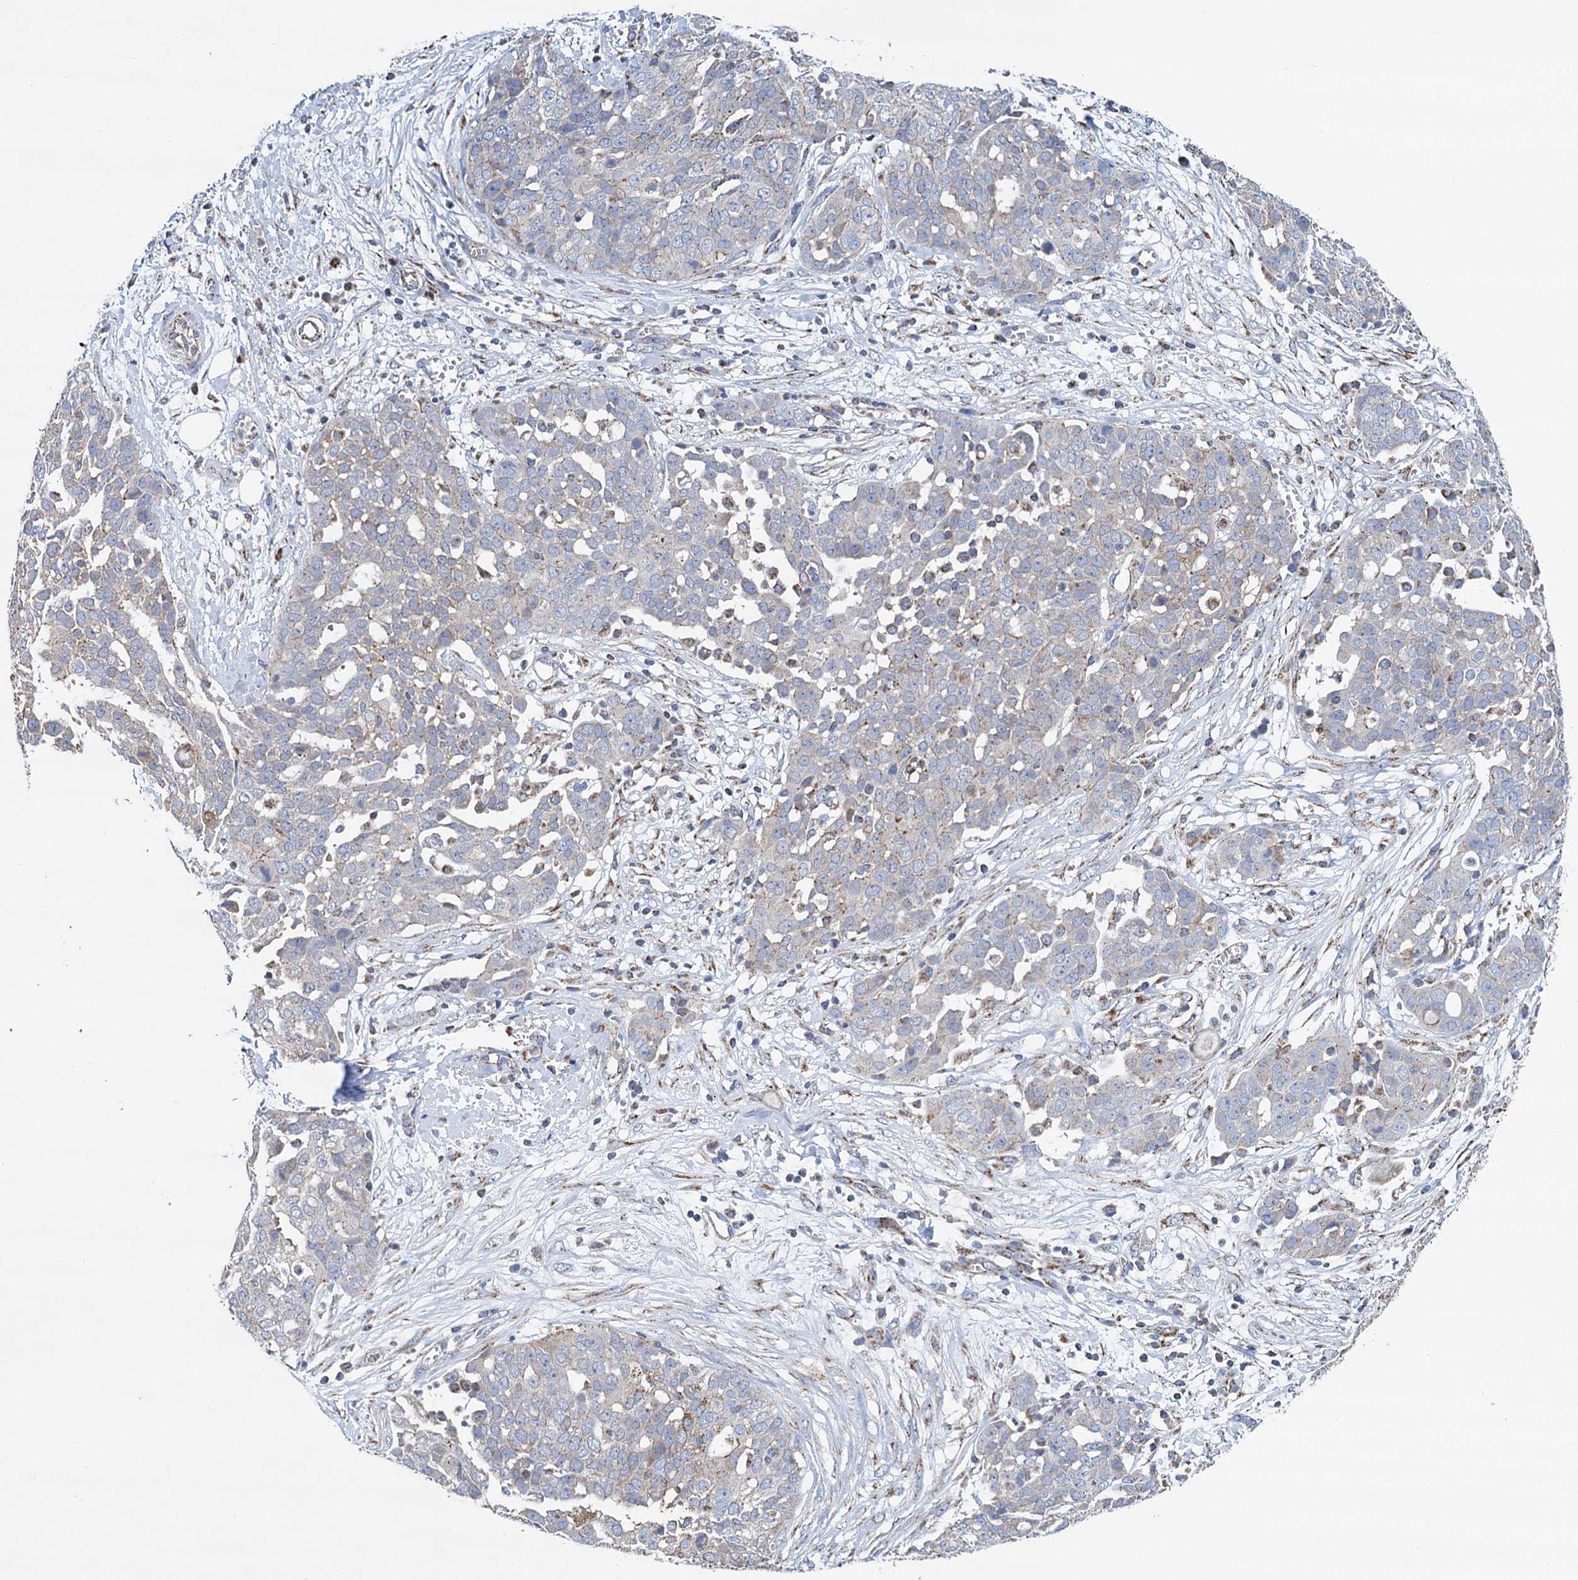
{"staining": {"intensity": "weak", "quantity": "<25%", "location": "cytoplasmic/membranous"}, "tissue": "ovarian cancer", "cell_type": "Tumor cells", "image_type": "cancer", "snomed": [{"axis": "morphology", "description": "Cystadenocarcinoma, serous, NOS"}, {"axis": "topography", "description": "Soft tissue"}, {"axis": "topography", "description": "Ovary"}], "caption": "This is an immunohistochemistry photomicrograph of human ovarian cancer (serous cystadenocarcinoma). There is no expression in tumor cells.", "gene": "DGLUCY", "patient": {"sex": "female", "age": 57}}